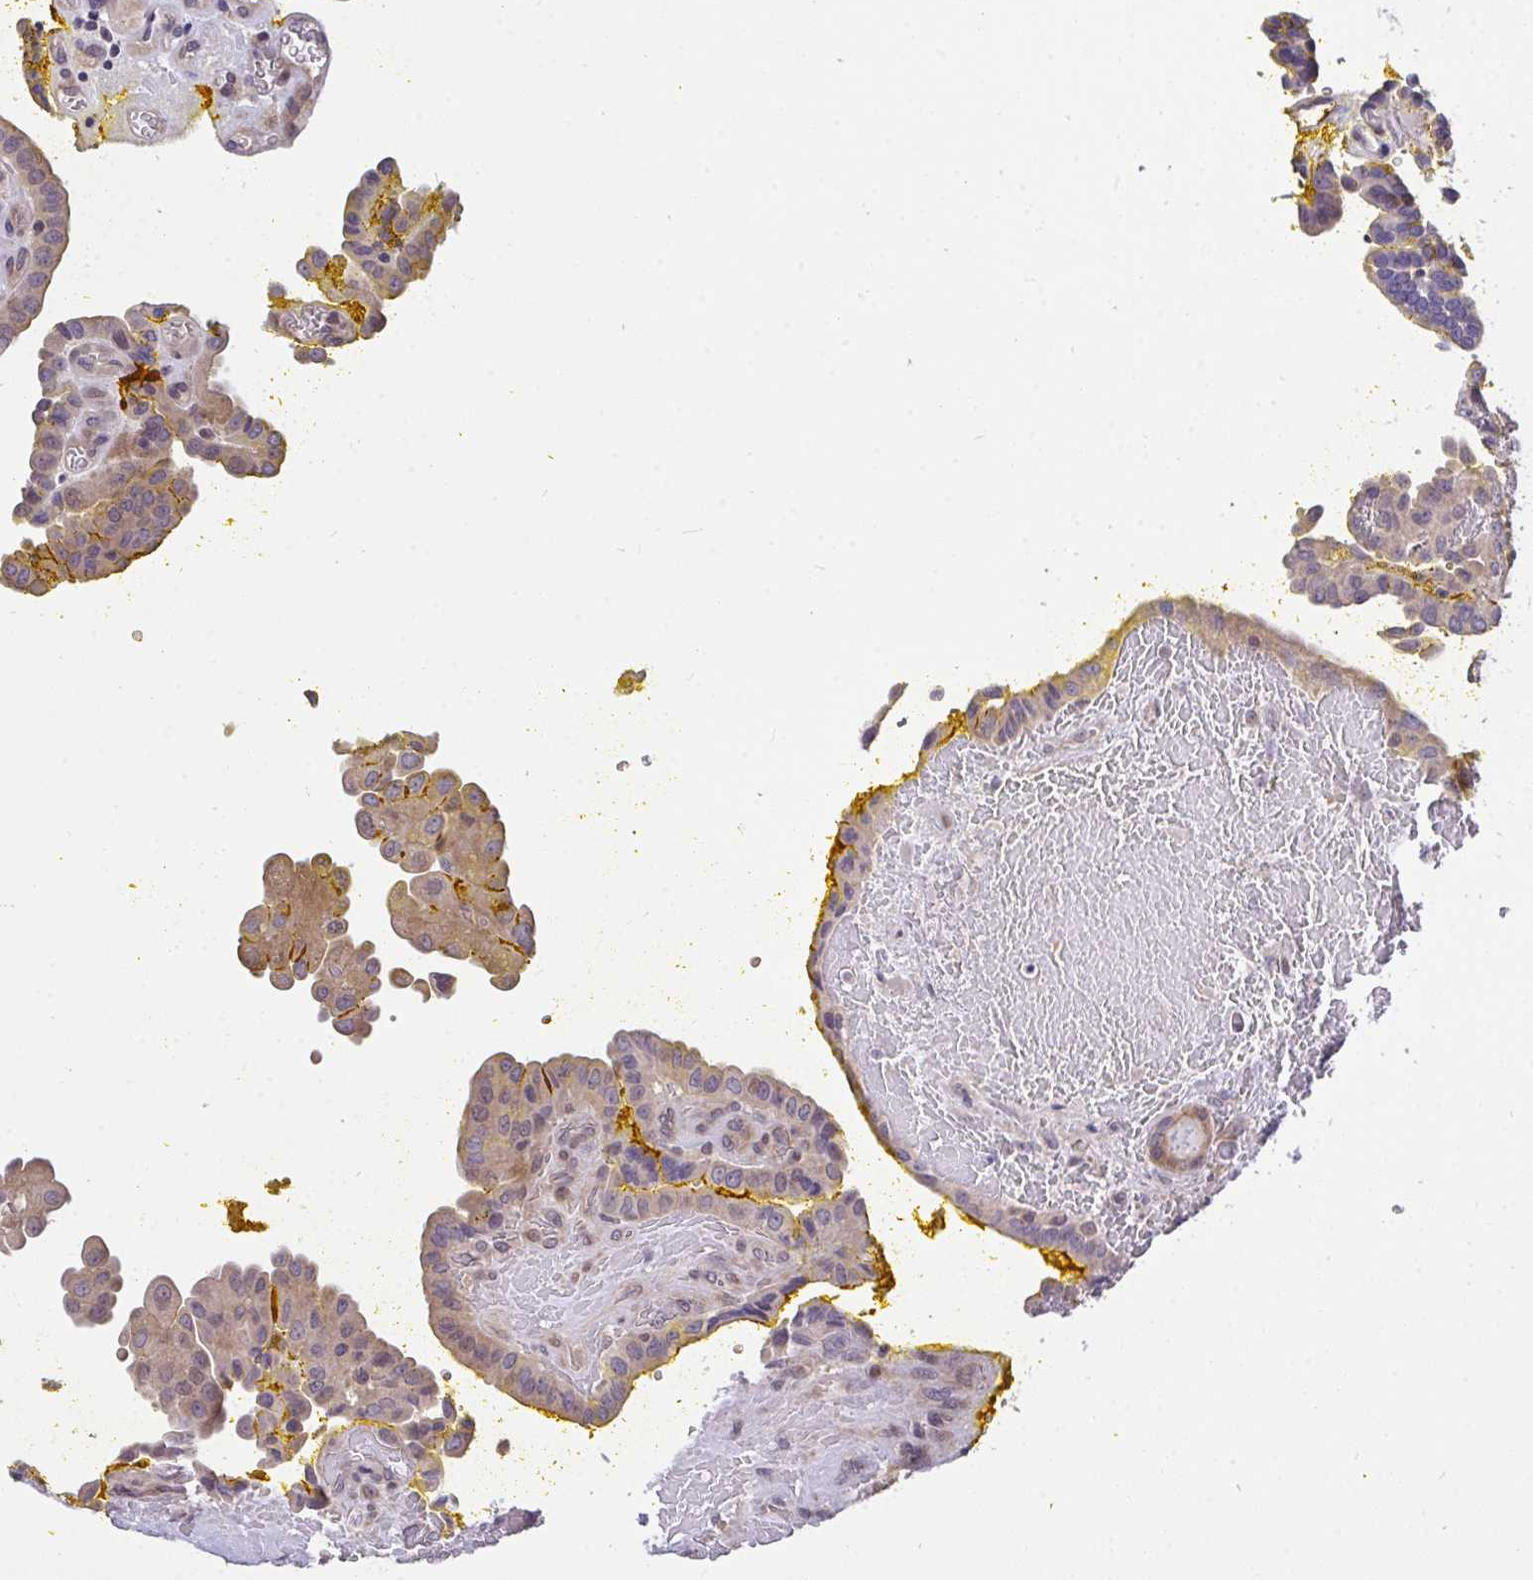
{"staining": {"intensity": "moderate", "quantity": "25%-75%", "location": "cytoplasmic/membranous"}, "tissue": "thyroid cancer", "cell_type": "Tumor cells", "image_type": "cancer", "snomed": [{"axis": "morphology", "description": "Papillary adenocarcinoma, NOS"}, {"axis": "topography", "description": "Thyroid gland"}], "caption": "Tumor cells reveal medium levels of moderate cytoplasmic/membranous expression in approximately 25%-75% of cells in human thyroid papillary adenocarcinoma. (Stains: DAB in brown, nuclei in blue, Microscopy: brightfield microscopy at high magnification).", "gene": "C19orf54", "patient": {"sex": "male", "age": 87}}